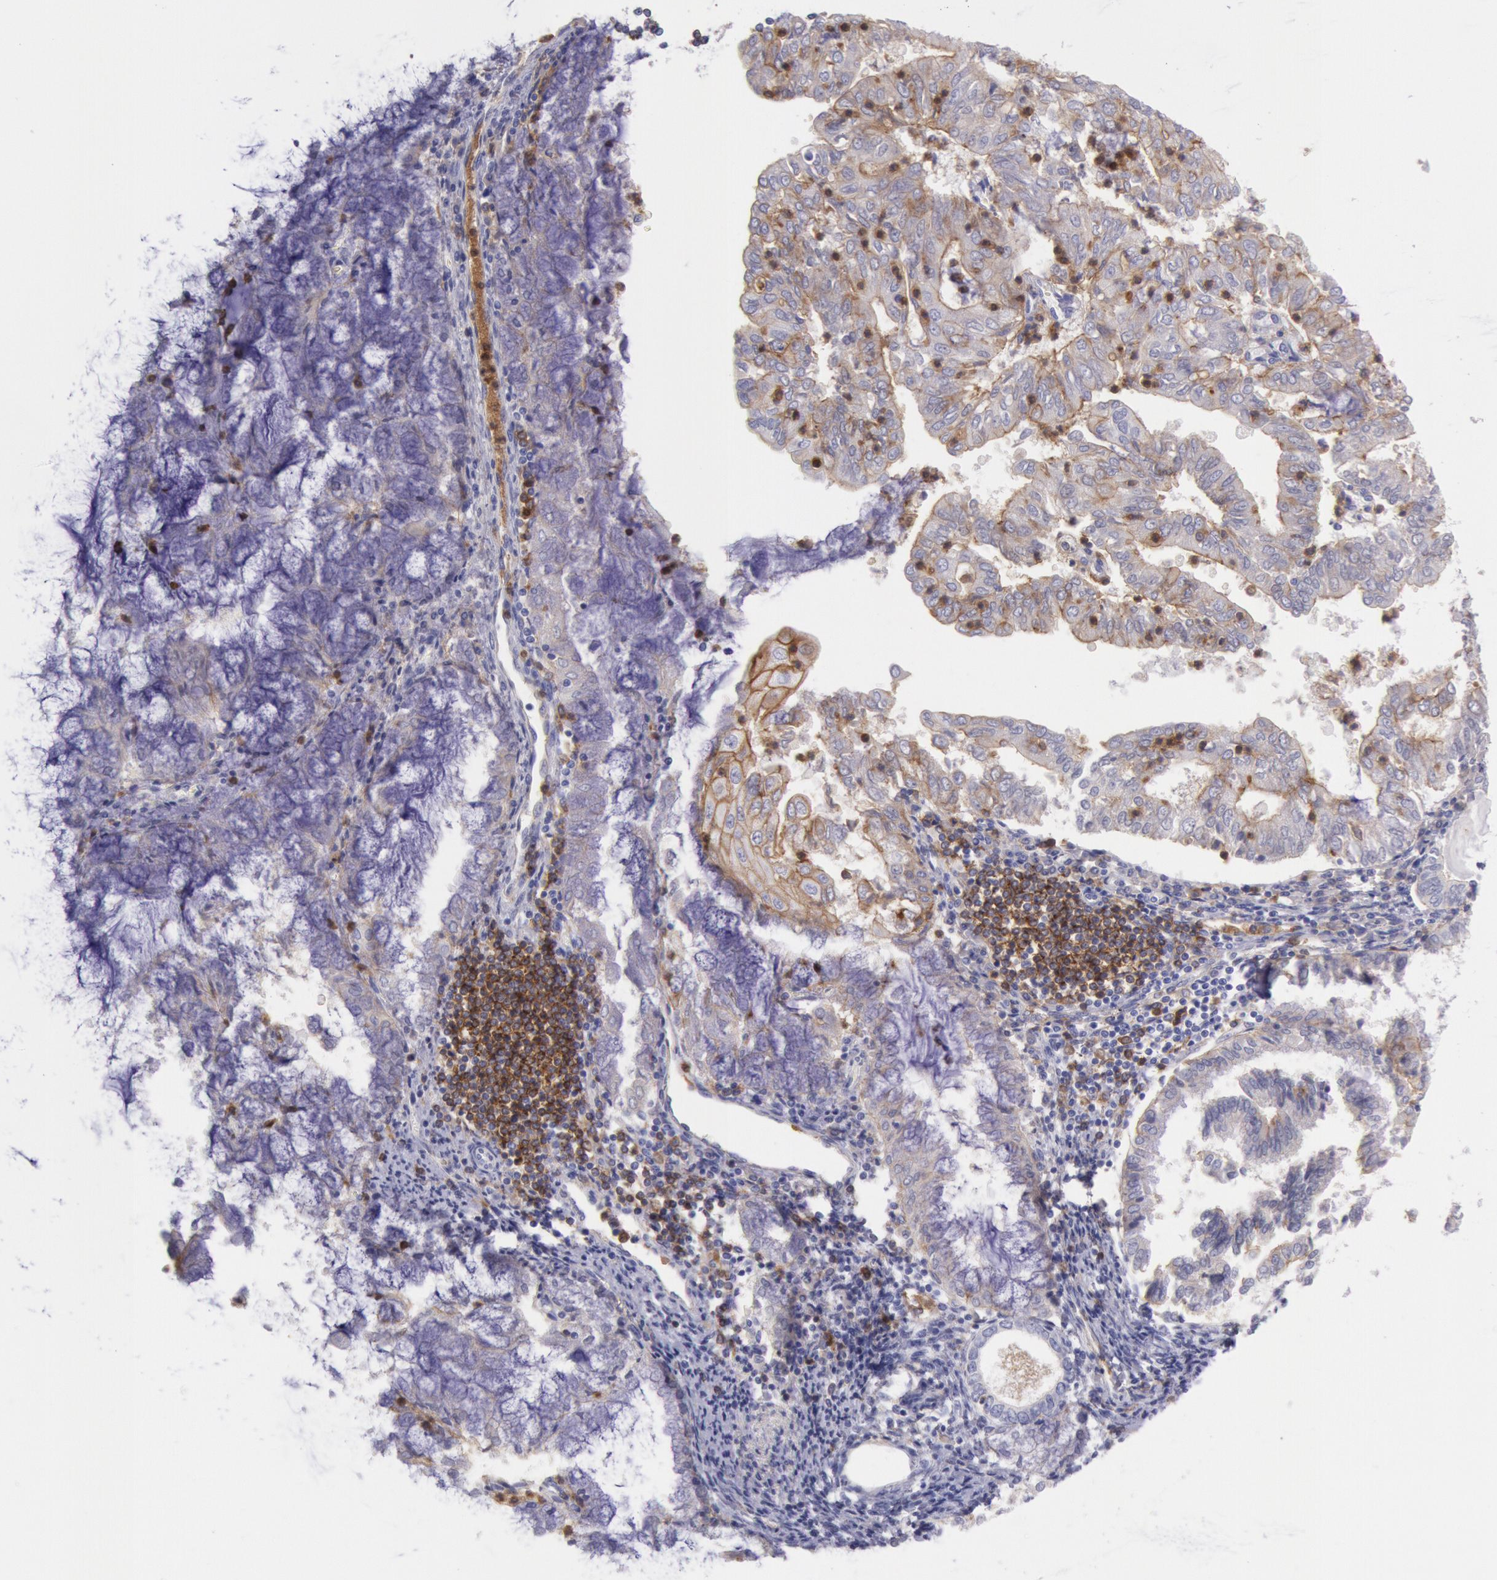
{"staining": {"intensity": "moderate", "quantity": "25%-75%", "location": "cytoplasmic/membranous"}, "tissue": "endometrial cancer", "cell_type": "Tumor cells", "image_type": "cancer", "snomed": [{"axis": "morphology", "description": "Adenocarcinoma, NOS"}, {"axis": "topography", "description": "Endometrium"}], "caption": "Immunohistochemistry (IHC) micrograph of neoplastic tissue: endometrial adenocarcinoma stained using immunohistochemistry (IHC) shows medium levels of moderate protein expression localized specifically in the cytoplasmic/membranous of tumor cells, appearing as a cytoplasmic/membranous brown color.", "gene": "LYN", "patient": {"sex": "female", "age": 79}}